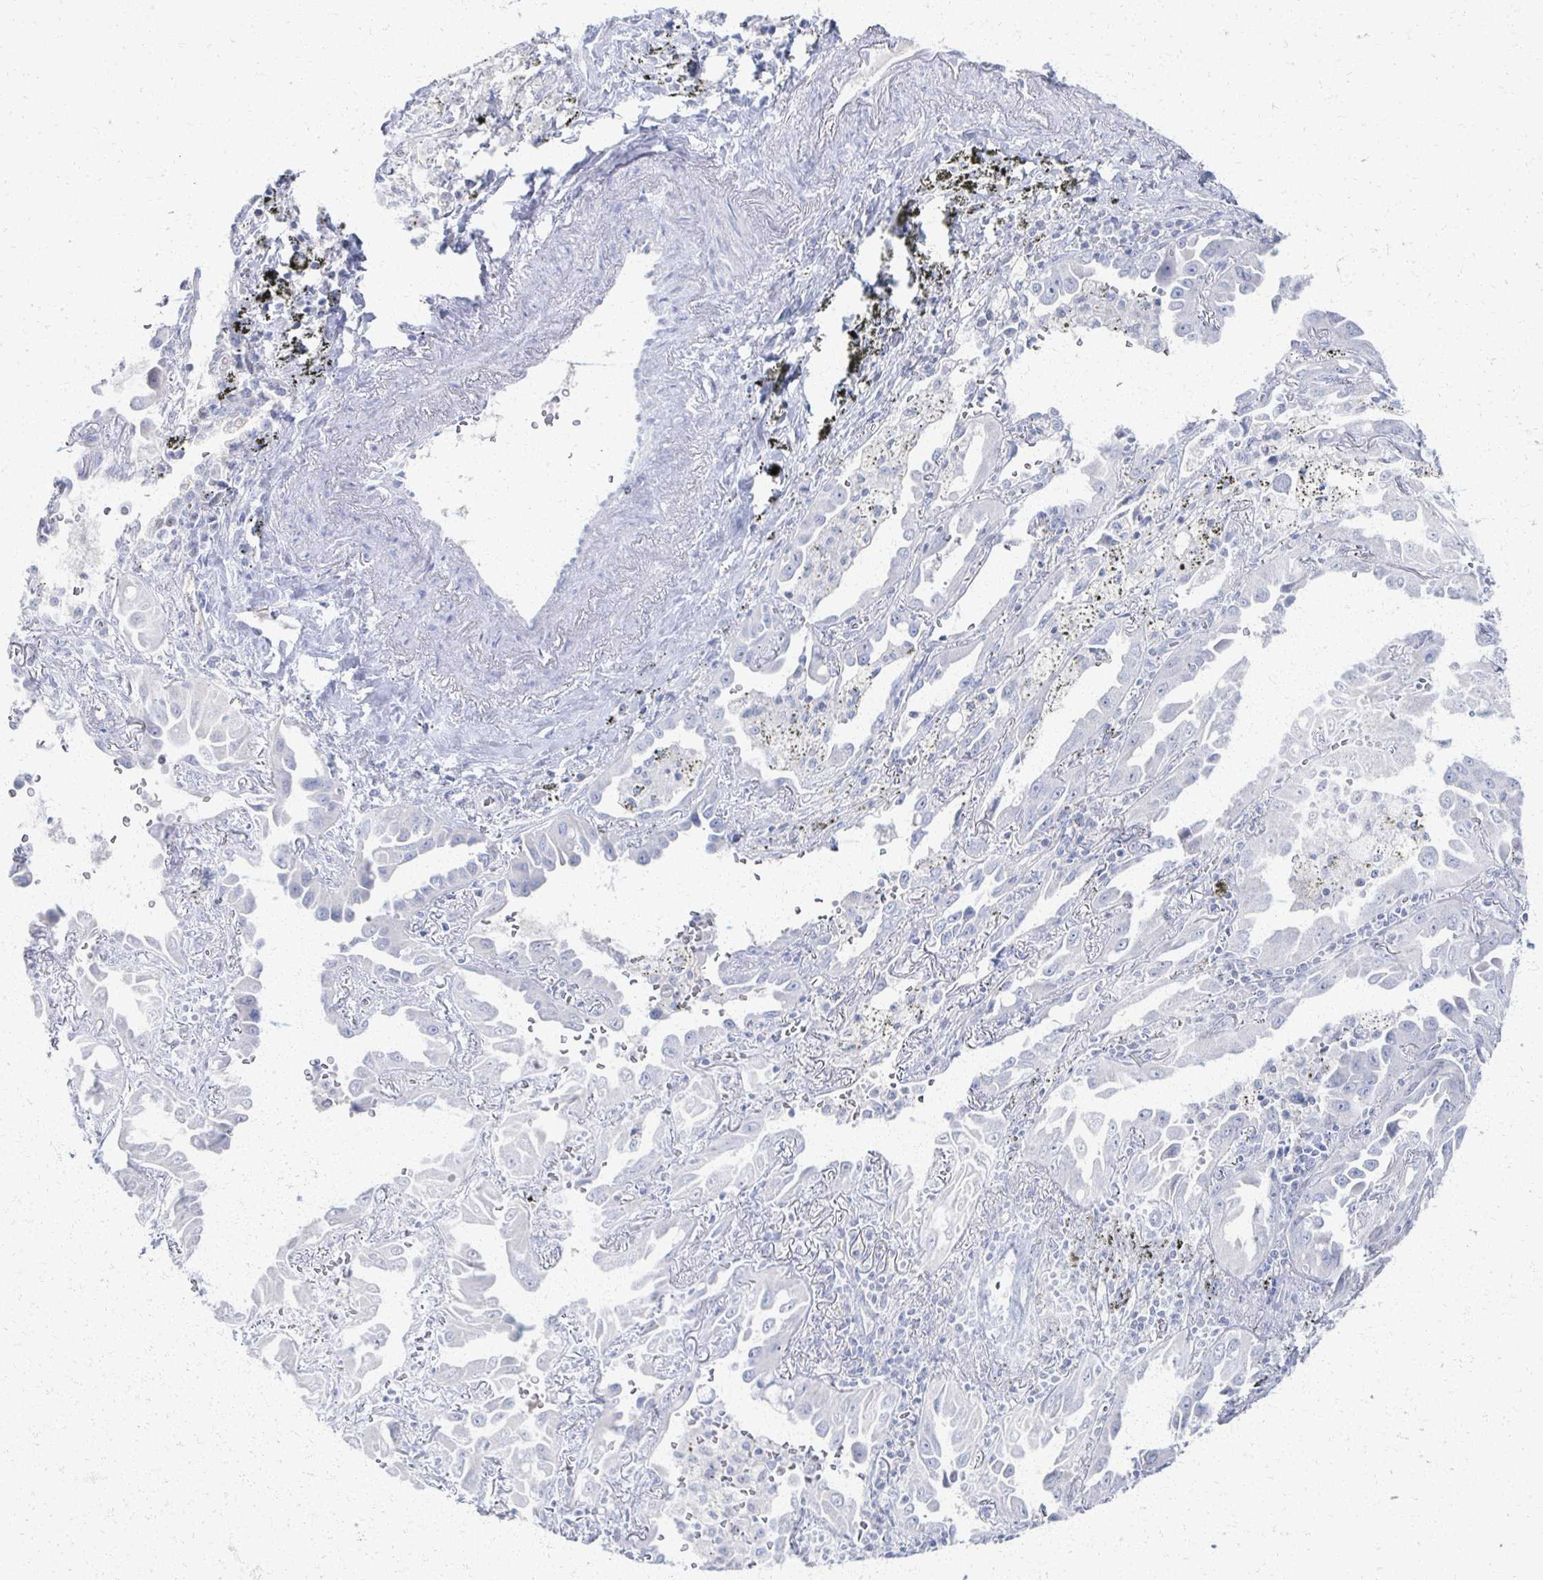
{"staining": {"intensity": "negative", "quantity": "none", "location": "none"}, "tissue": "lung cancer", "cell_type": "Tumor cells", "image_type": "cancer", "snomed": [{"axis": "morphology", "description": "Adenocarcinoma, NOS"}, {"axis": "topography", "description": "Lung"}], "caption": "DAB immunohistochemical staining of lung cancer (adenocarcinoma) shows no significant staining in tumor cells.", "gene": "PRR20A", "patient": {"sex": "male", "age": 68}}